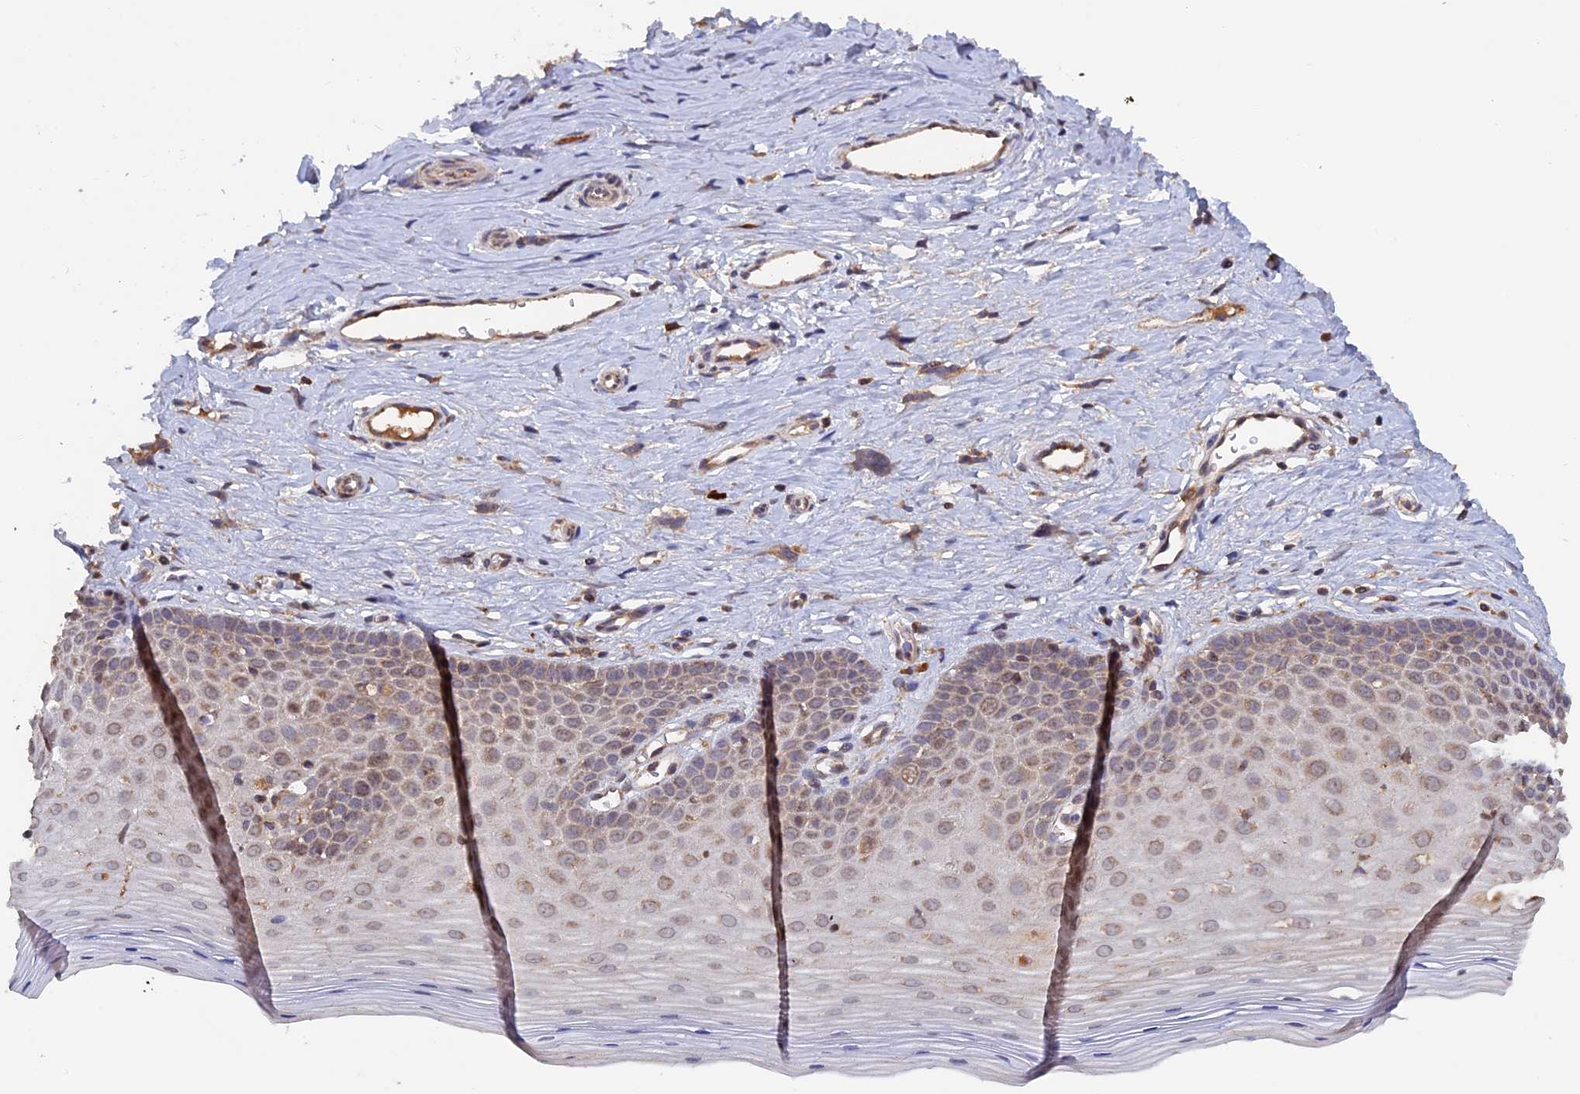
{"staining": {"intensity": "negative", "quantity": "none", "location": "none"}, "tissue": "cervix", "cell_type": "Glandular cells", "image_type": "normal", "snomed": [{"axis": "morphology", "description": "Normal tissue, NOS"}, {"axis": "topography", "description": "Cervix"}], "caption": "Human cervix stained for a protein using immunohistochemistry shows no expression in glandular cells.", "gene": "RAB15", "patient": {"sex": "female", "age": 36}}